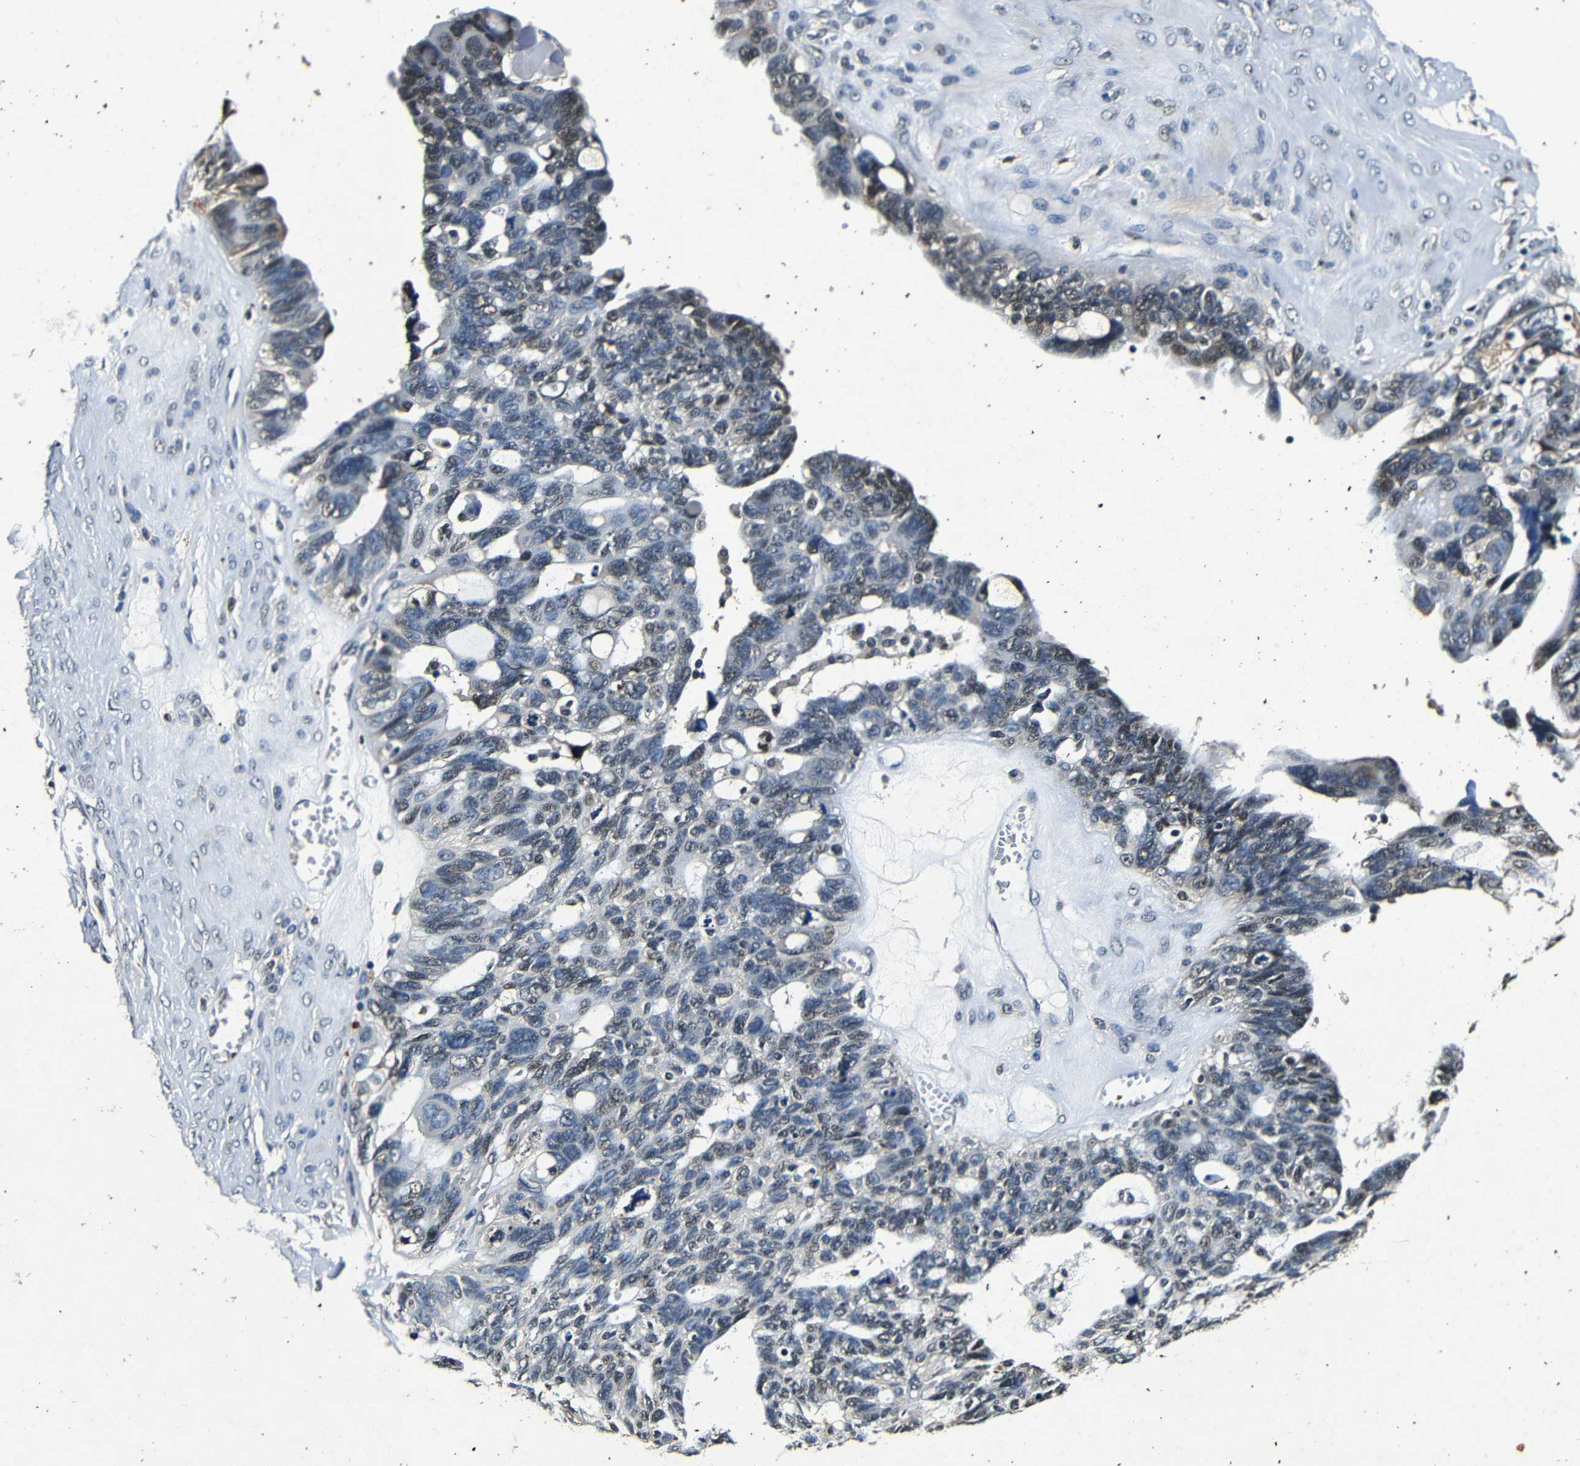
{"staining": {"intensity": "weak", "quantity": "<25%", "location": "nuclear"}, "tissue": "ovarian cancer", "cell_type": "Tumor cells", "image_type": "cancer", "snomed": [{"axis": "morphology", "description": "Cystadenocarcinoma, serous, NOS"}, {"axis": "topography", "description": "Ovary"}], "caption": "Photomicrograph shows no protein staining in tumor cells of ovarian serous cystadenocarcinoma tissue.", "gene": "FOXD4", "patient": {"sex": "female", "age": 79}}